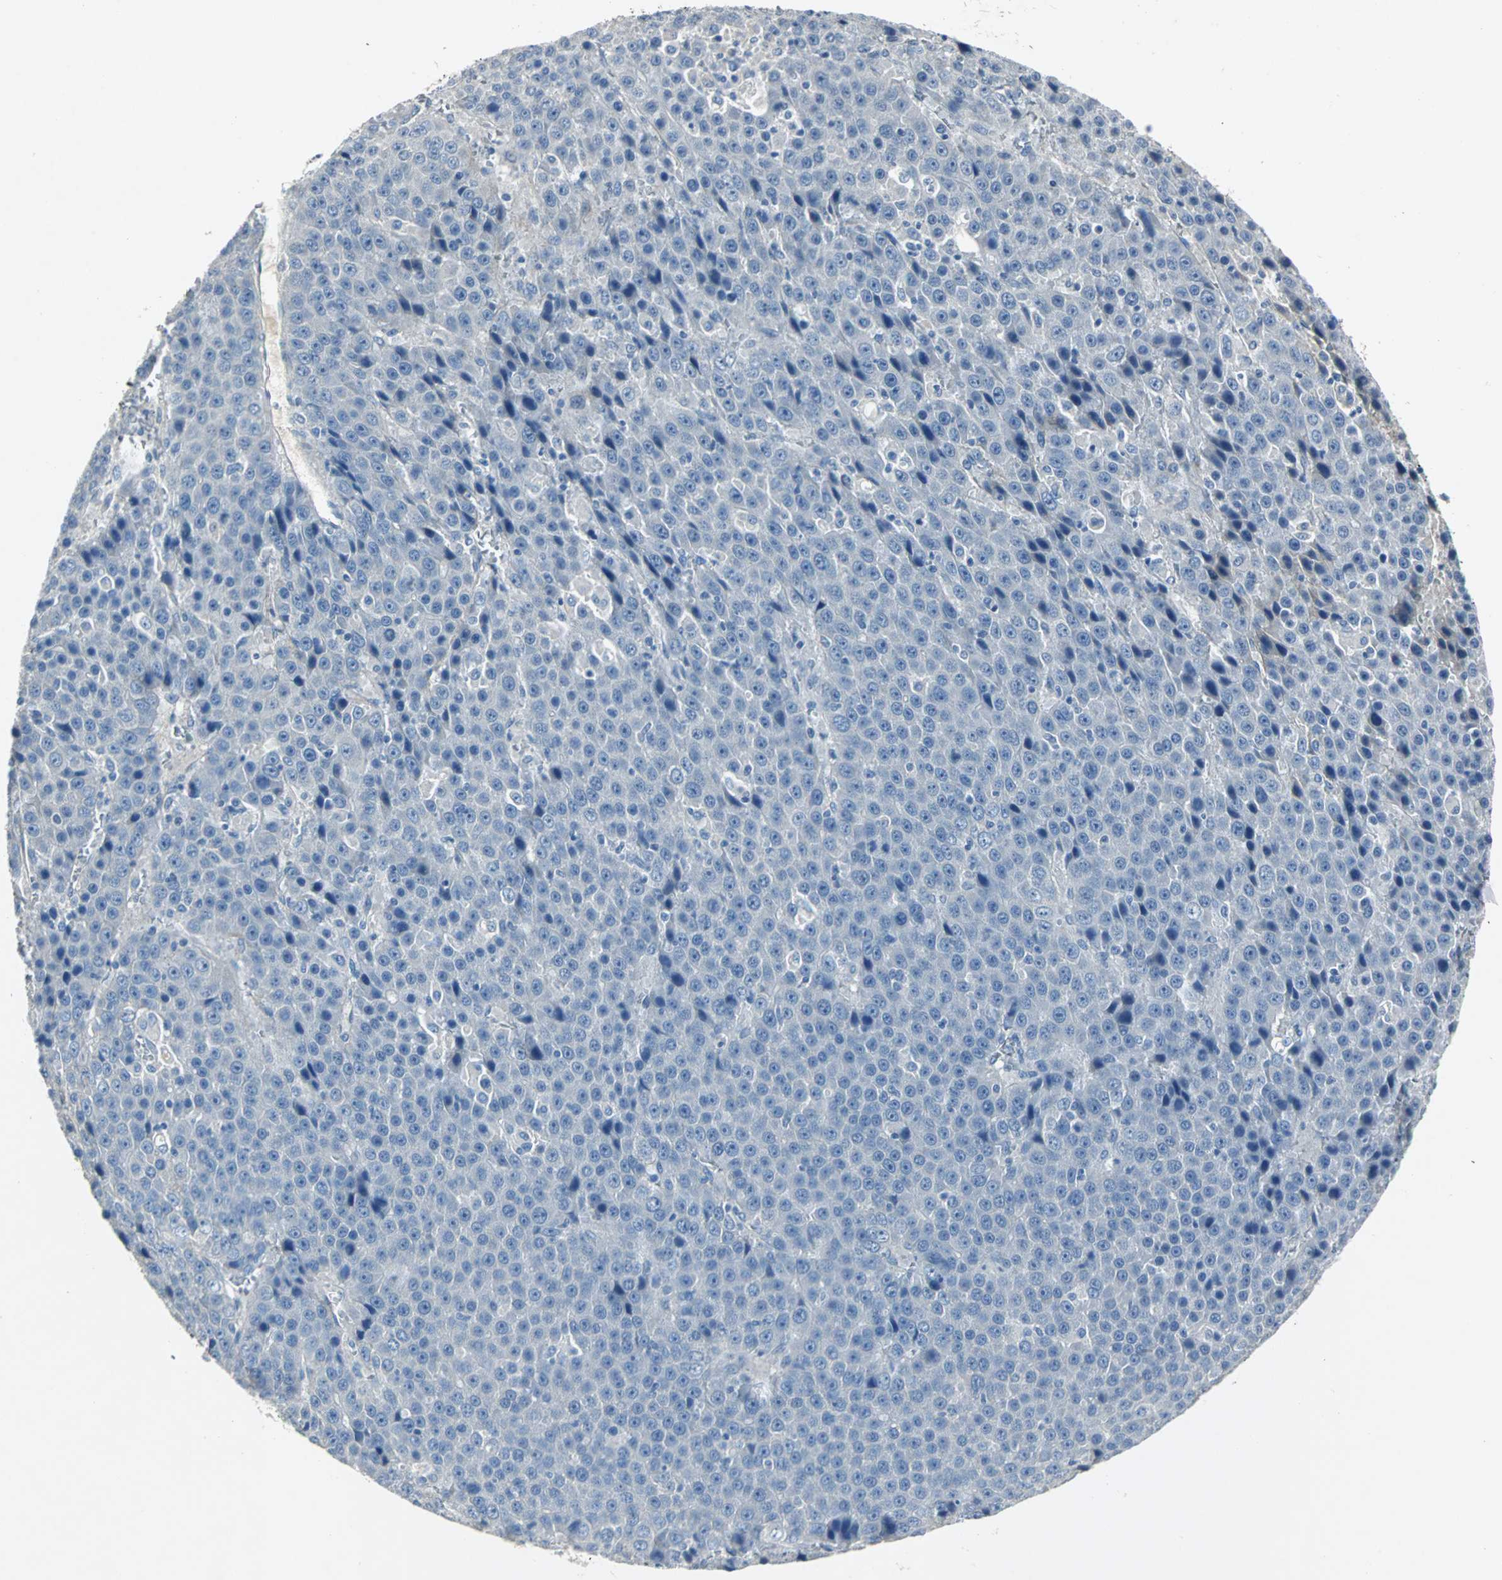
{"staining": {"intensity": "negative", "quantity": "none", "location": "none"}, "tissue": "liver cancer", "cell_type": "Tumor cells", "image_type": "cancer", "snomed": [{"axis": "morphology", "description": "Carcinoma, Hepatocellular, NOS"}, {"axis": "topography", "description": "Liver"}], "caption": "Immunohistochemistry (IHC) histopathology image of human liver cancer stained for a protein (brown), which shows no staining in tumor cells.", "gene": "EFNB3", "patient": {"sex": "female", "age": 53}}